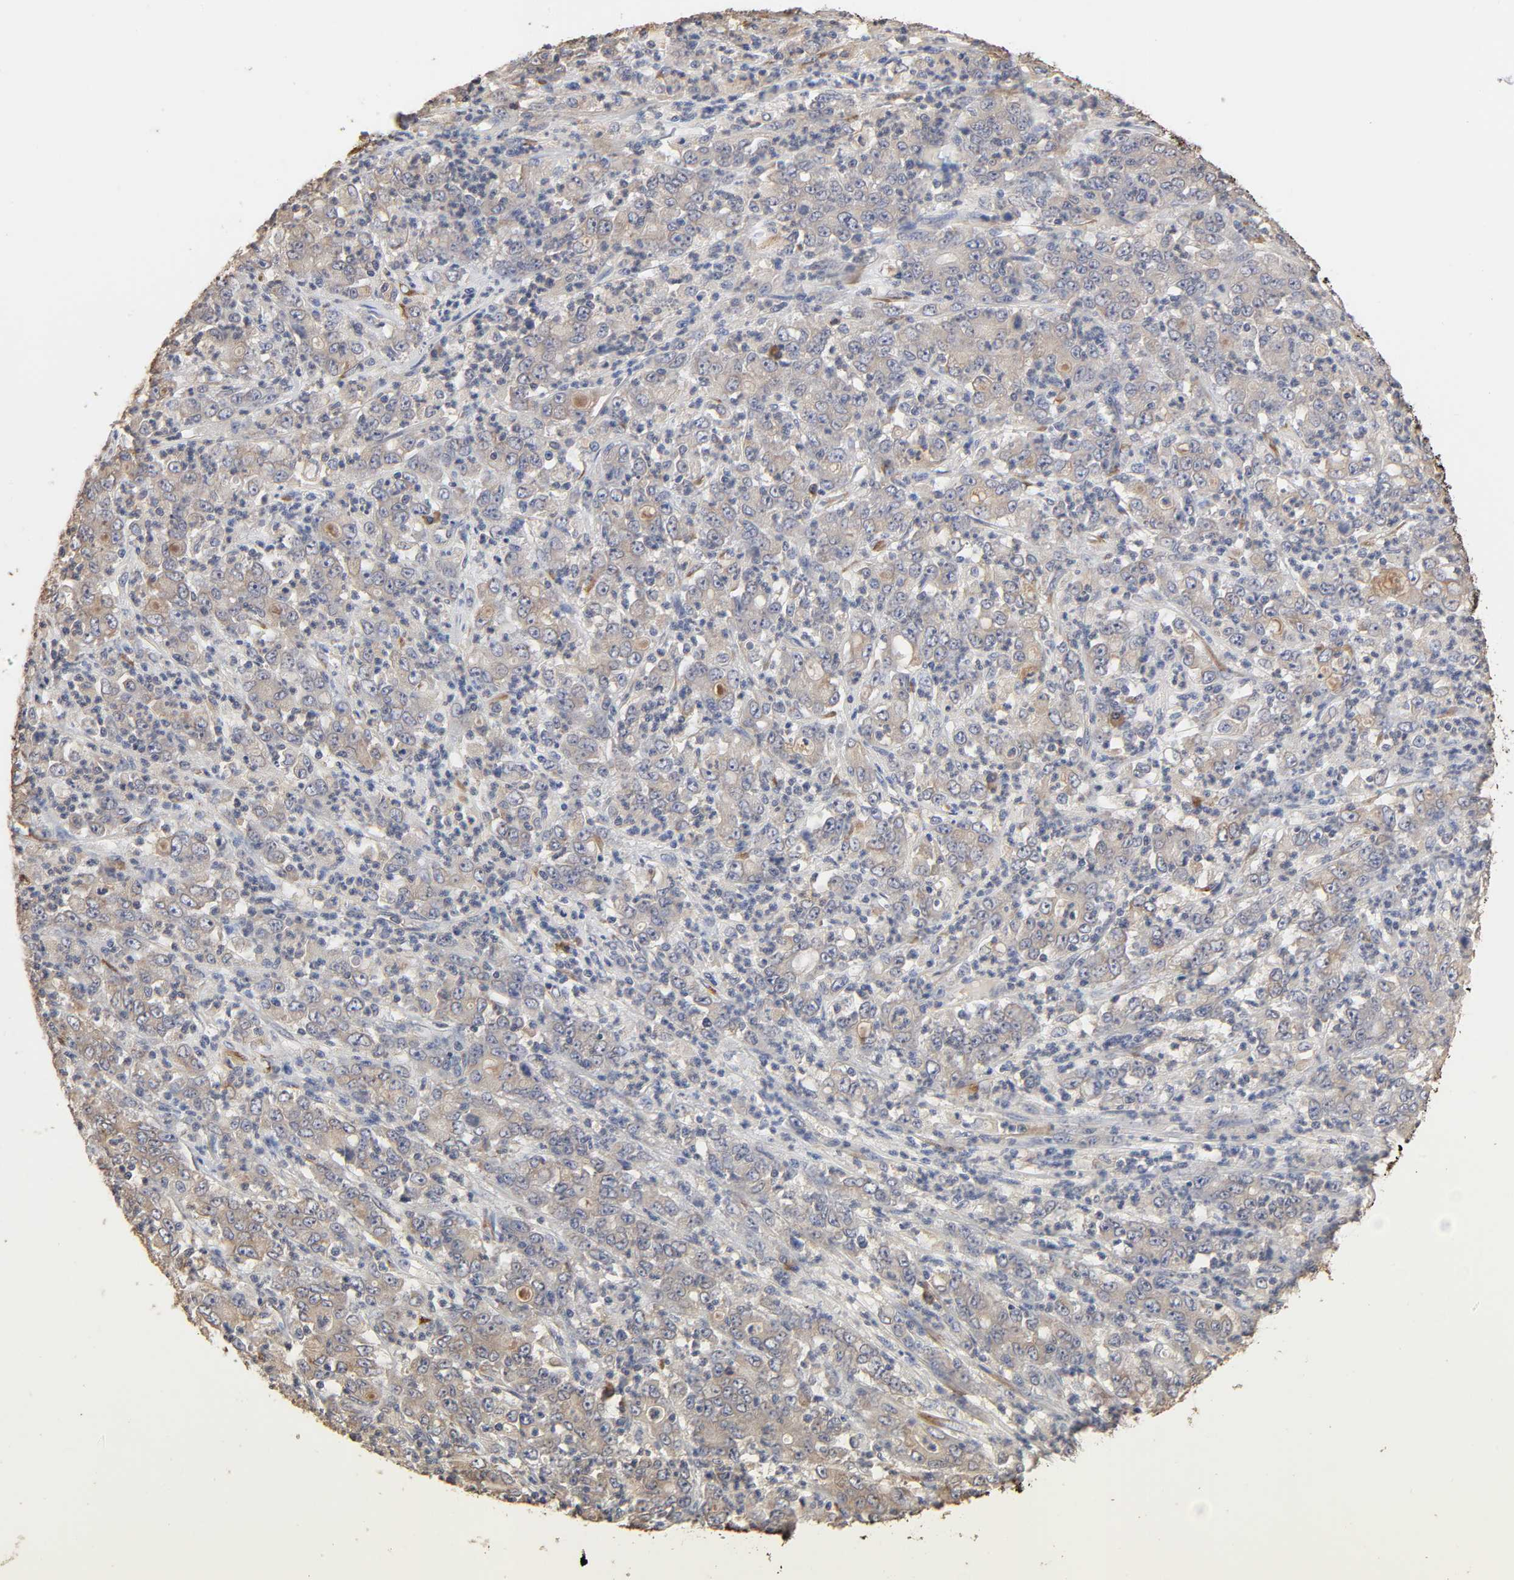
{"staining": {"intensity": "weak", "quantity": "25%-75%", "location": "cytoplasmic/membranous"}, "tissue": "stomach cancer", "cell_type": "Tumor cells", "image_type": "cancer", "snomed": [{"axis": "morphology", "description": "Adenocarcinoma, NOS"}, {"axis": "topography", "description": "Stomach, lower"}], "caption": "A low amount of weak cytoplasmic/membranous staining is appreciated in approximately 25%-75% of tumor cells in adenocarcinoma (stomach) tissue. (DAB (3,3'-diaminobenzidine) = brown stain, brightfield microscopy at high magnification).", "gene": "EIF4G2", "patient": {"sex": "female", "age": 71}}